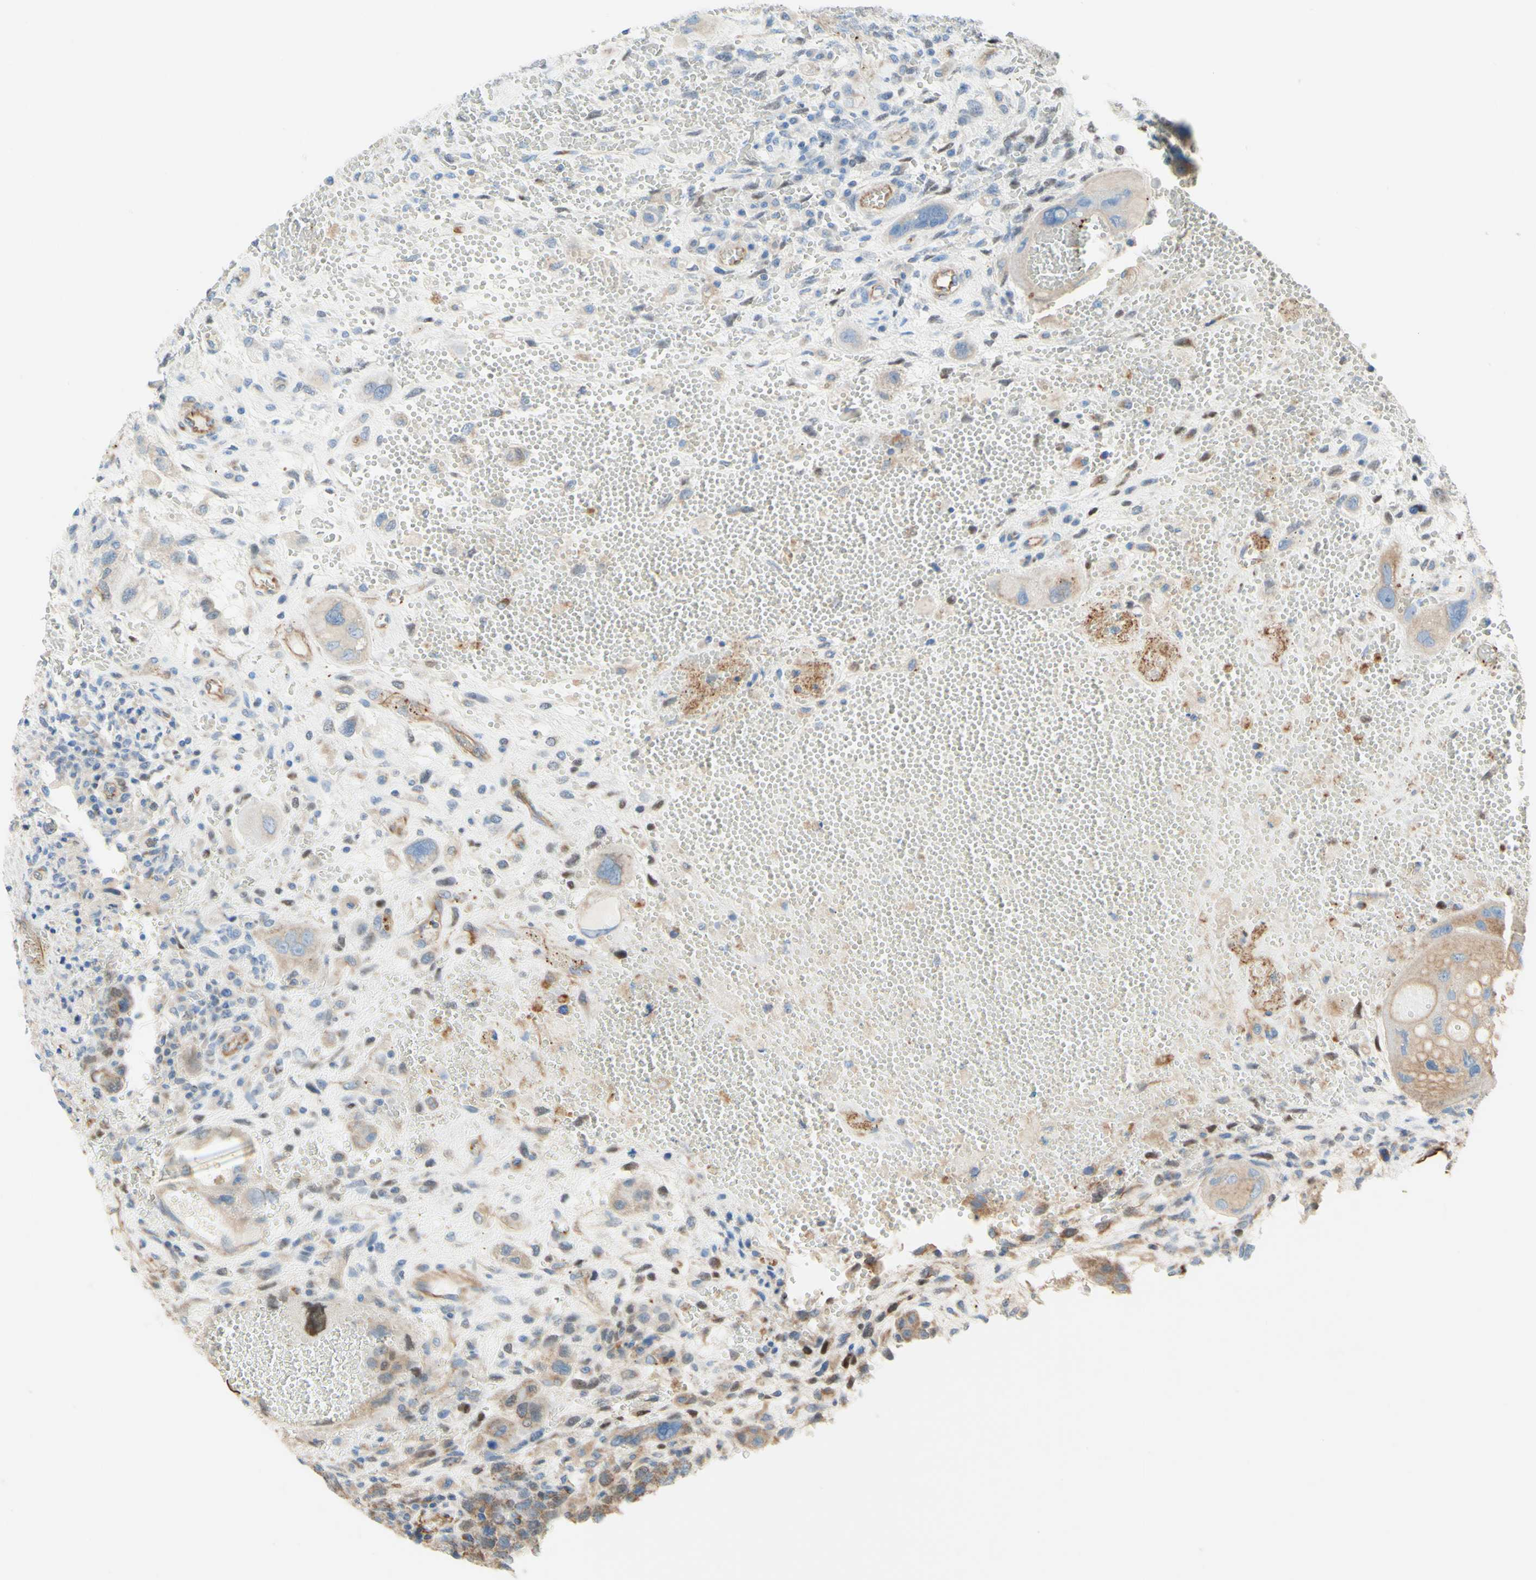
{"staining": {"intensity": "weak", "quantity": ">75%", "location": "cytoplasmic/membranous"}, "tissue": "testis cancer", "cell_type": "Tumor cells", "image_type": "cancer", "snomed": [{"axis": "morphology", "description": "Carcinoma, Embryonal, NOS"}, {"axis": "topography", "description": "Testis"}], "caption": "A brown stain labels weak cytoplasmic/membranous staining of a protein in testis embryonal carcinoma tumor cells.", "gene": "ENDOD1", "patient": {"sex": "male", "age": 26}}